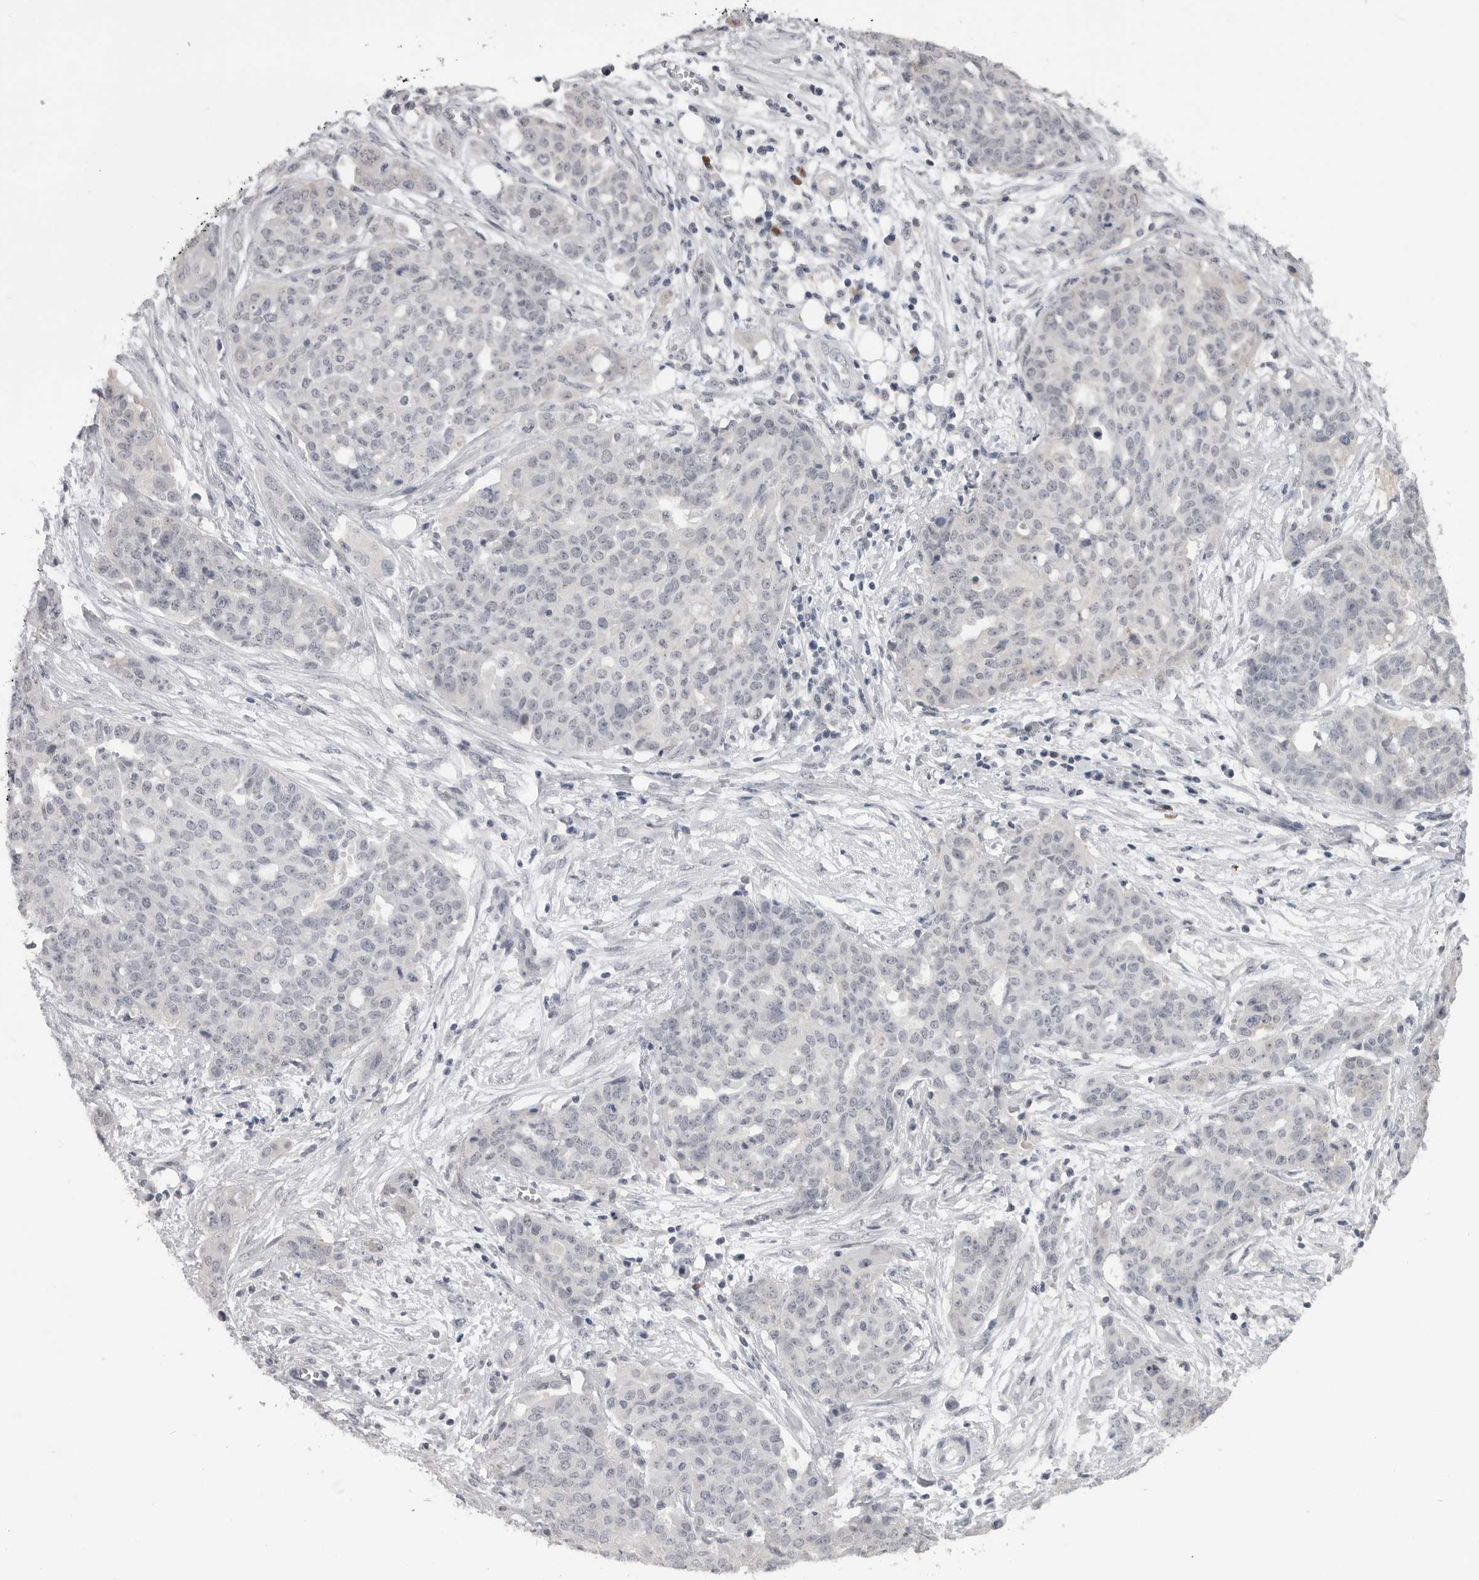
{"staining": {"intensity": "negative", "quantity": "none", "location": "none"}, "tissue": "ovarian cancer", "cell_type": "Tumor cells", "image_type": "cancer", "snomed": [{"axis": "morphology", "description": "Cystadenocarcinoma, serous, NOS"}, {"axis": "topography", "description": "Soft tissue"}, {"axis": "topography", "description": "Ovary"}], "caption": "Ovarian cancer was stained to show a protein in brown. There is no significant staining in tumor cells.", "gene": "PLEKHF1", "patient": {"sex": "female", "age": 57}}